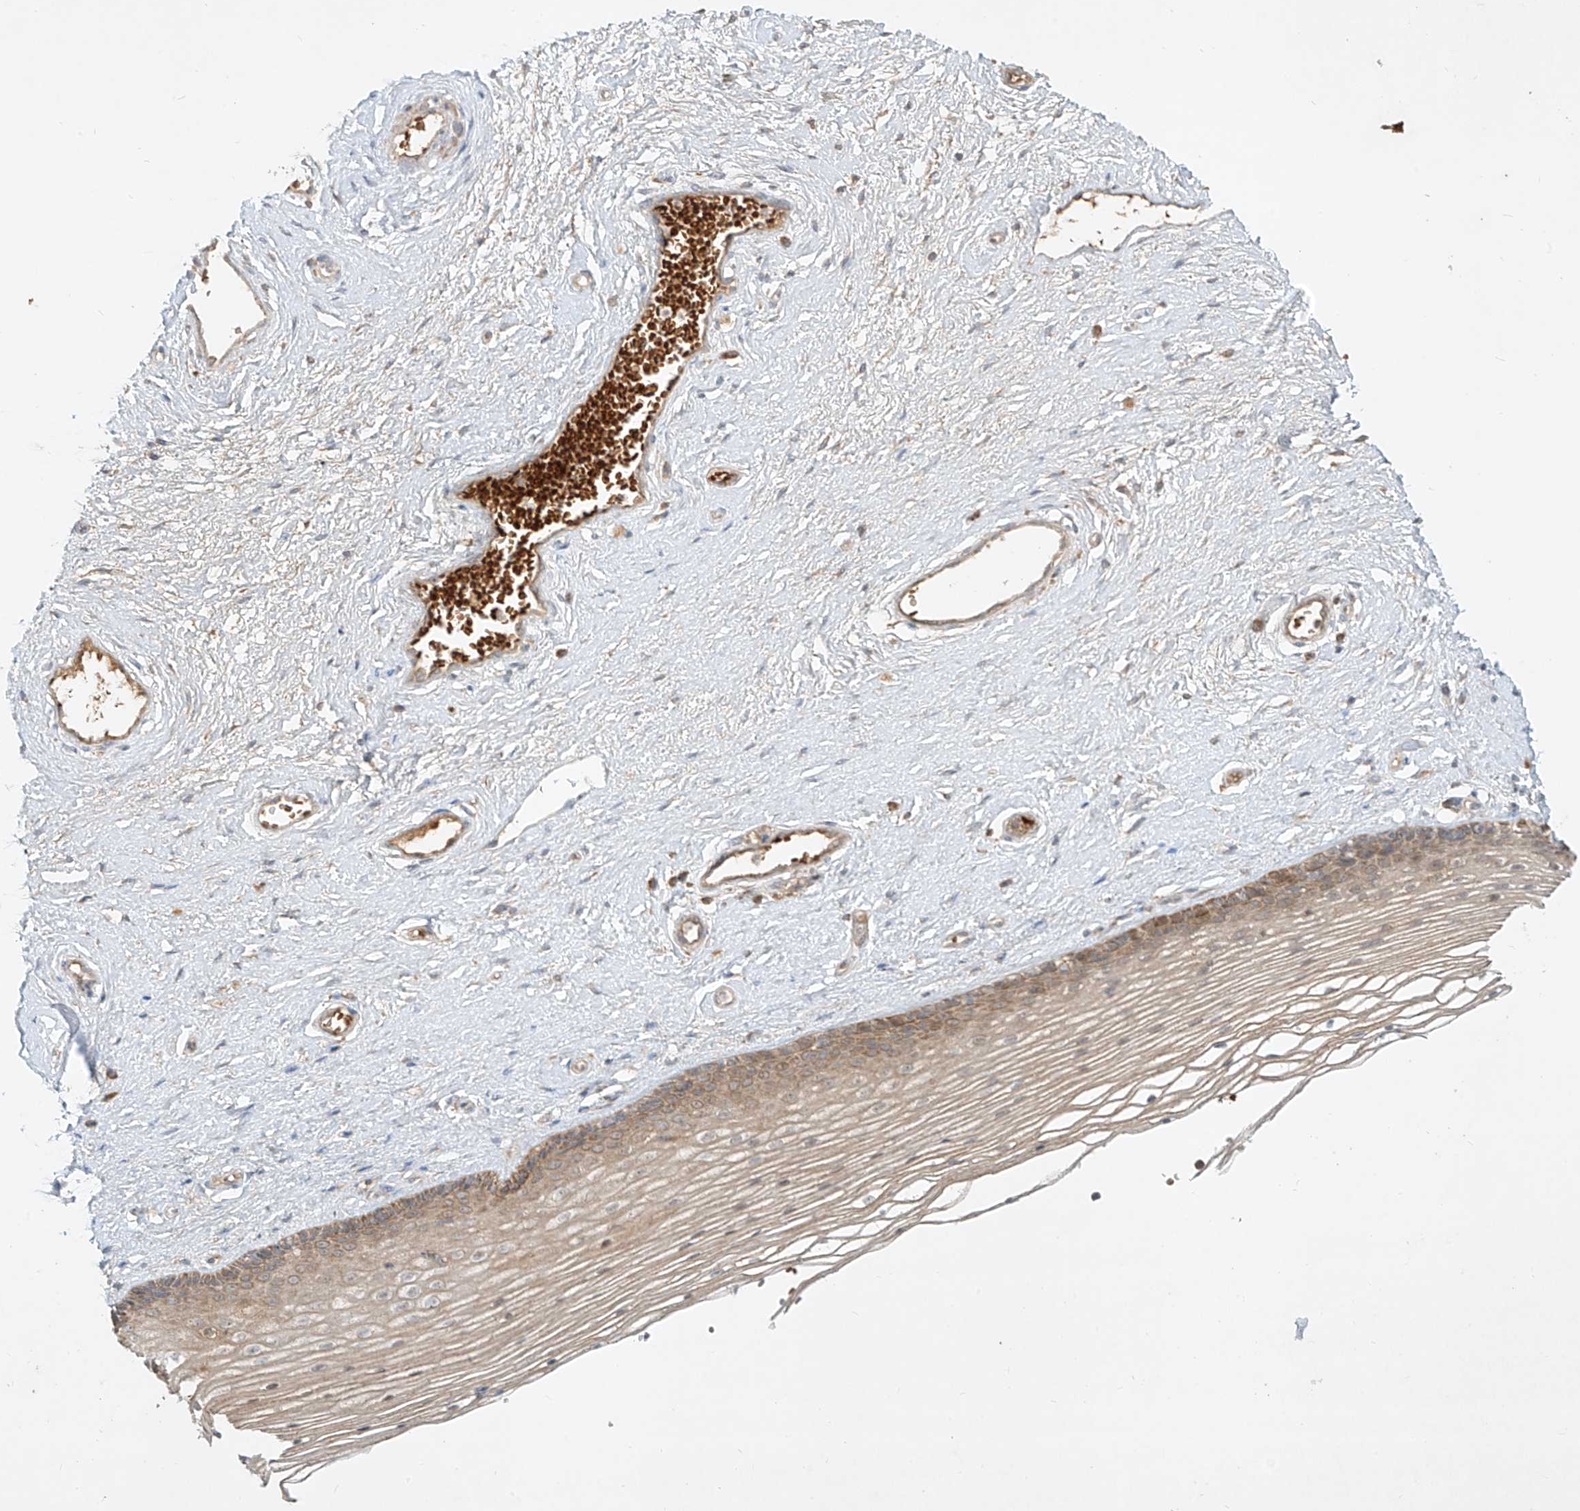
{"staining": {"intensity": "moderate", "quantity": "<25%", "location": "cytoplasmic/membranous"}, "tissue": "vagina", "cell_type": "Squamous epithelial cells", "image_type": "normal", "snomed": [{"axis": "morphology", "description": "Normal tissue, NOS"}, {"axis": "topography", "description": "Vagina"}], "caption": "Brown immunohistochemical staining in normal human vagina displays moderate cytoplasmic/membranous positivity in about <25% of squamous epithelial cells.", "gene": "KPNA7", "patient": {"sex": "female", "age": 46}}